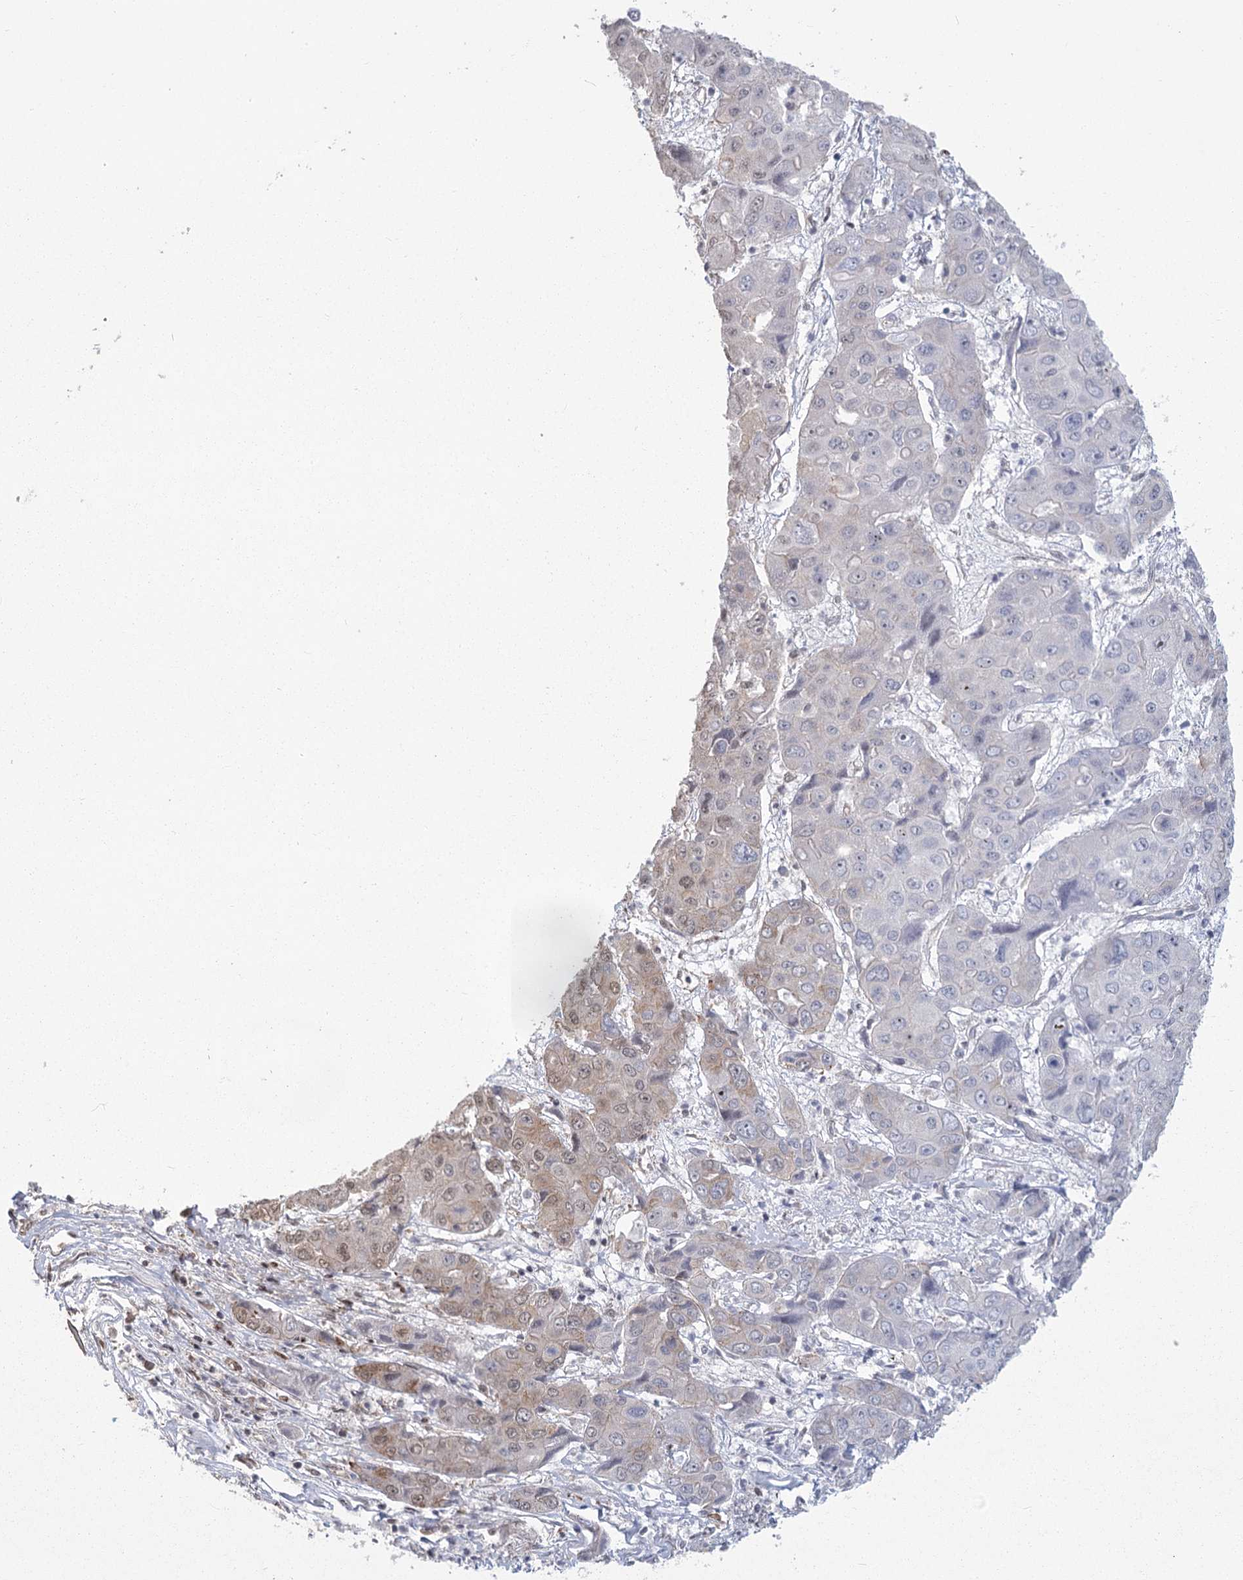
{"staining": {"intensity": "negative", "quantity": "none", "location": "none"}, "tissue": "liver cancer", "cell_type": "Tumor cells", "image_type": "cancer", "snomed": [{"axis": "morphology", "description": "Cholangiocarcinoma"}, {"axis": "topography", "description": "Liver"}], "caption": "Tumor cells show no significant staining in cholangiocarcinoma (liver). The staining was performed using DAB to visualize the protein expression in brown, while the nuclei were stained in blue with hematoxylin (Magnification: 20x).", "gene": "PARM1", "patient": {"sex": "male", "age": 67}}